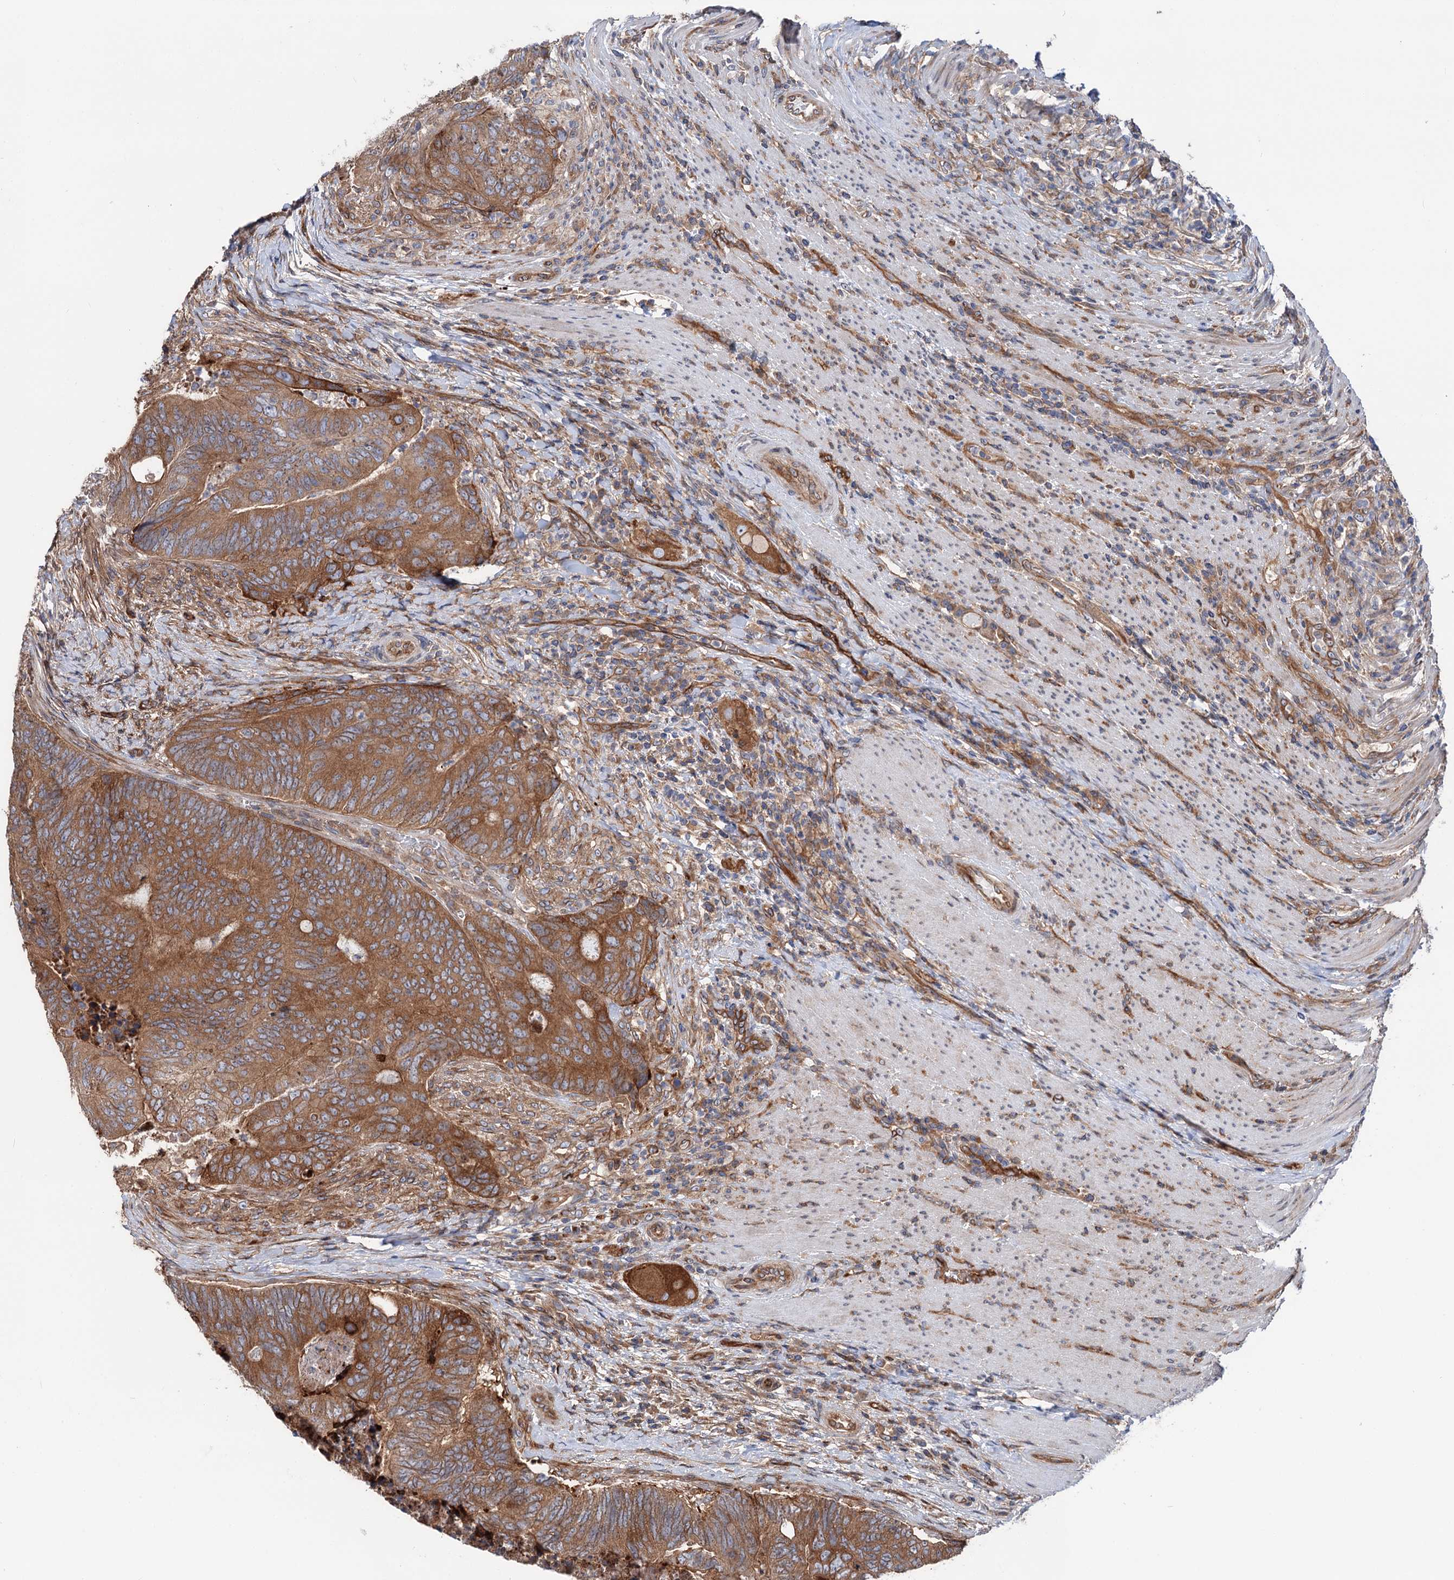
{"staining": {"intensity": "strong", "quantity": ">75%", "location": "cytoplasmic/membranous"}, "tissue": "colorectal cancer", "cell_type": "Tumor cells", "image_type": "cancer", "snomed": [{"axis": "morphology", "description": "Adenocarcinoma, NOS"}, {"axis": "topography", "description": "Colon"}], "caption": "IHC photomicrograph of neoplastic tissue: human colorectal adenocarcinoma stained using immunohistochemistry (IHC) reveals high levels of strong protein expression localized specifically in the cytoplasmic/membranous of tumor cells, appearing as a cytoplasmic/membranous brown color.", "gene": "PTDSS2", "patient": {"sex": "female", "age": 67}}